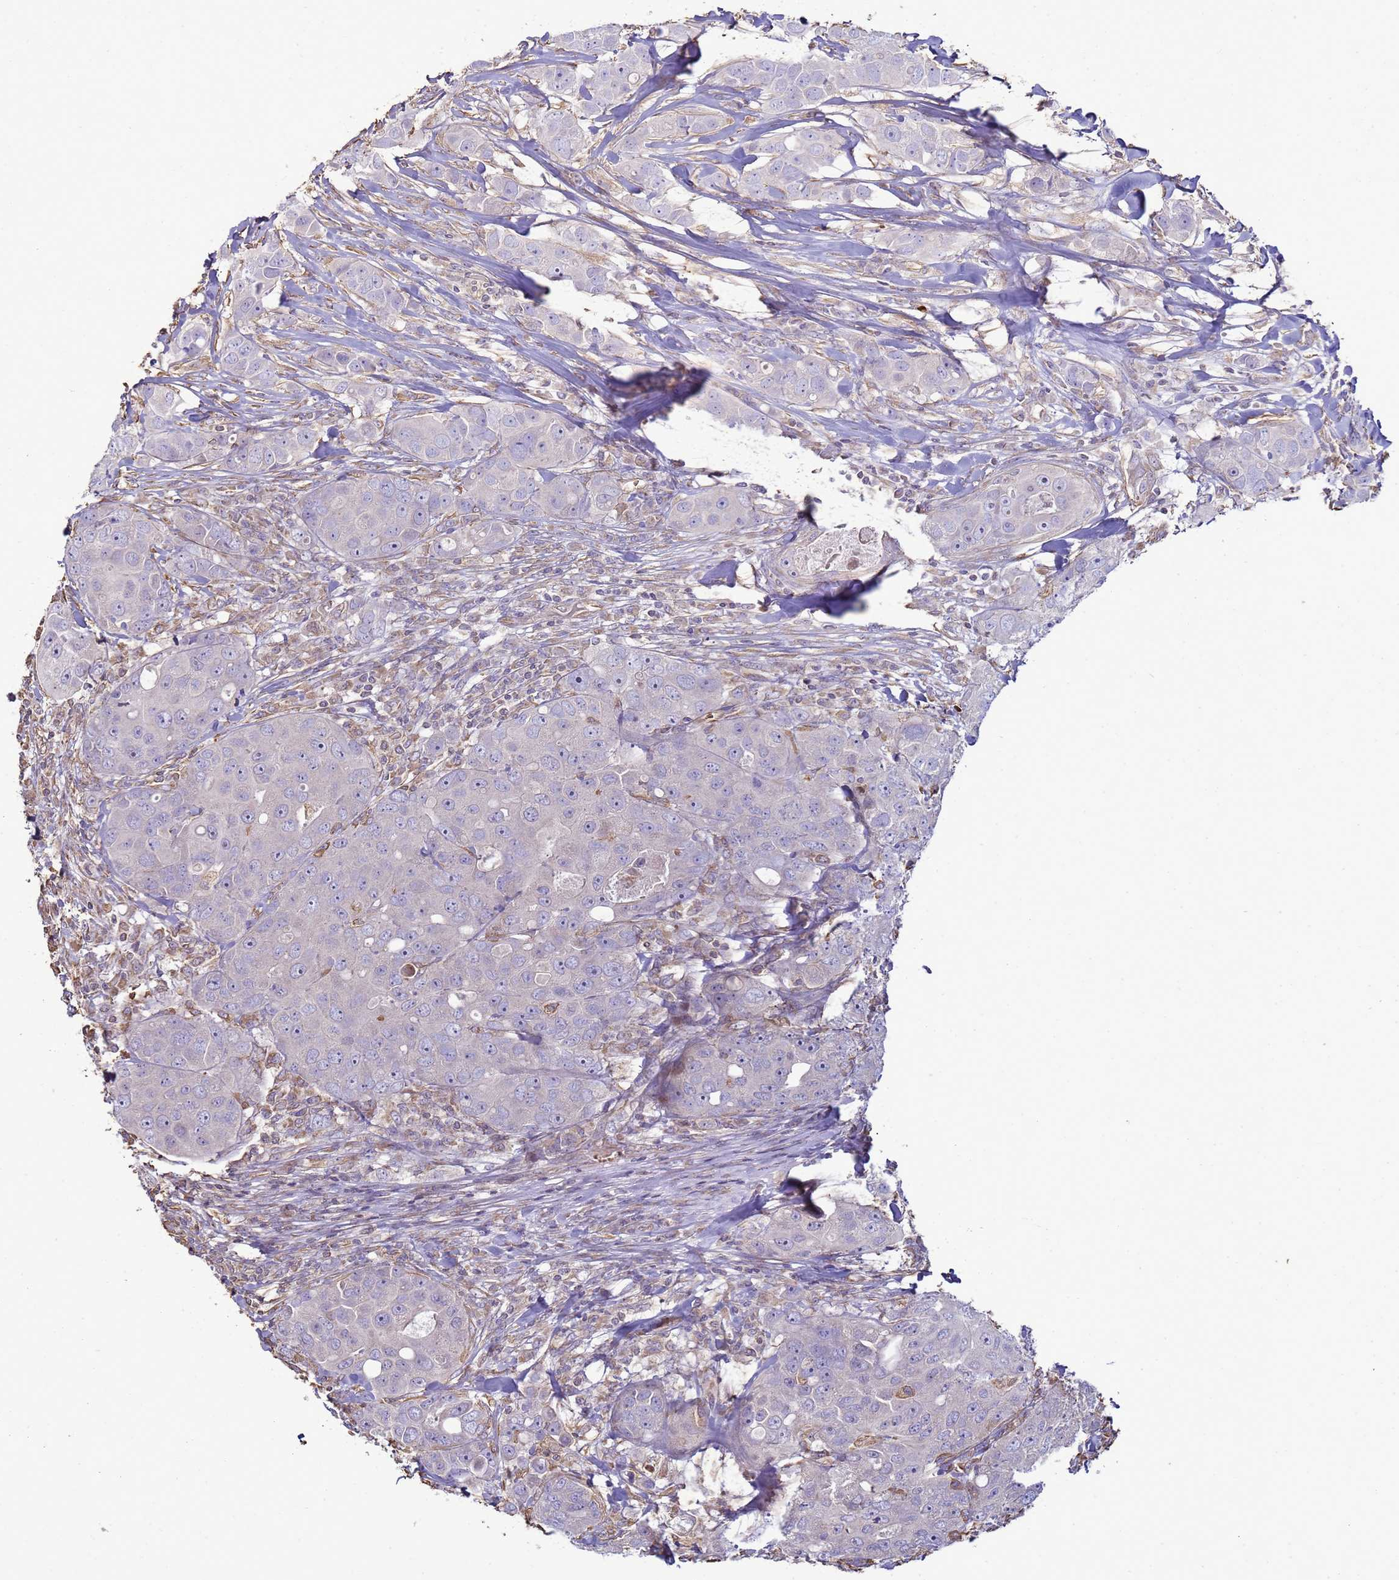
{"staining": {"intensity": "negative", "quantity": "none", "location": "none"}, "tissue": "breast cancer", "cell_type": "Tumor cells", "image_type": "cancer", "snomed": [{"axis": "morphology", "description": "Duct carcinoma"}, {"axis": "topography", "description": "Breast"}], "caption": "This is an IHC image of human intraductal carcinoma (breast). There is no staining in tumor cells.", "gene": "SGIP1", "patient": {"sex": "female", "age": 43}}